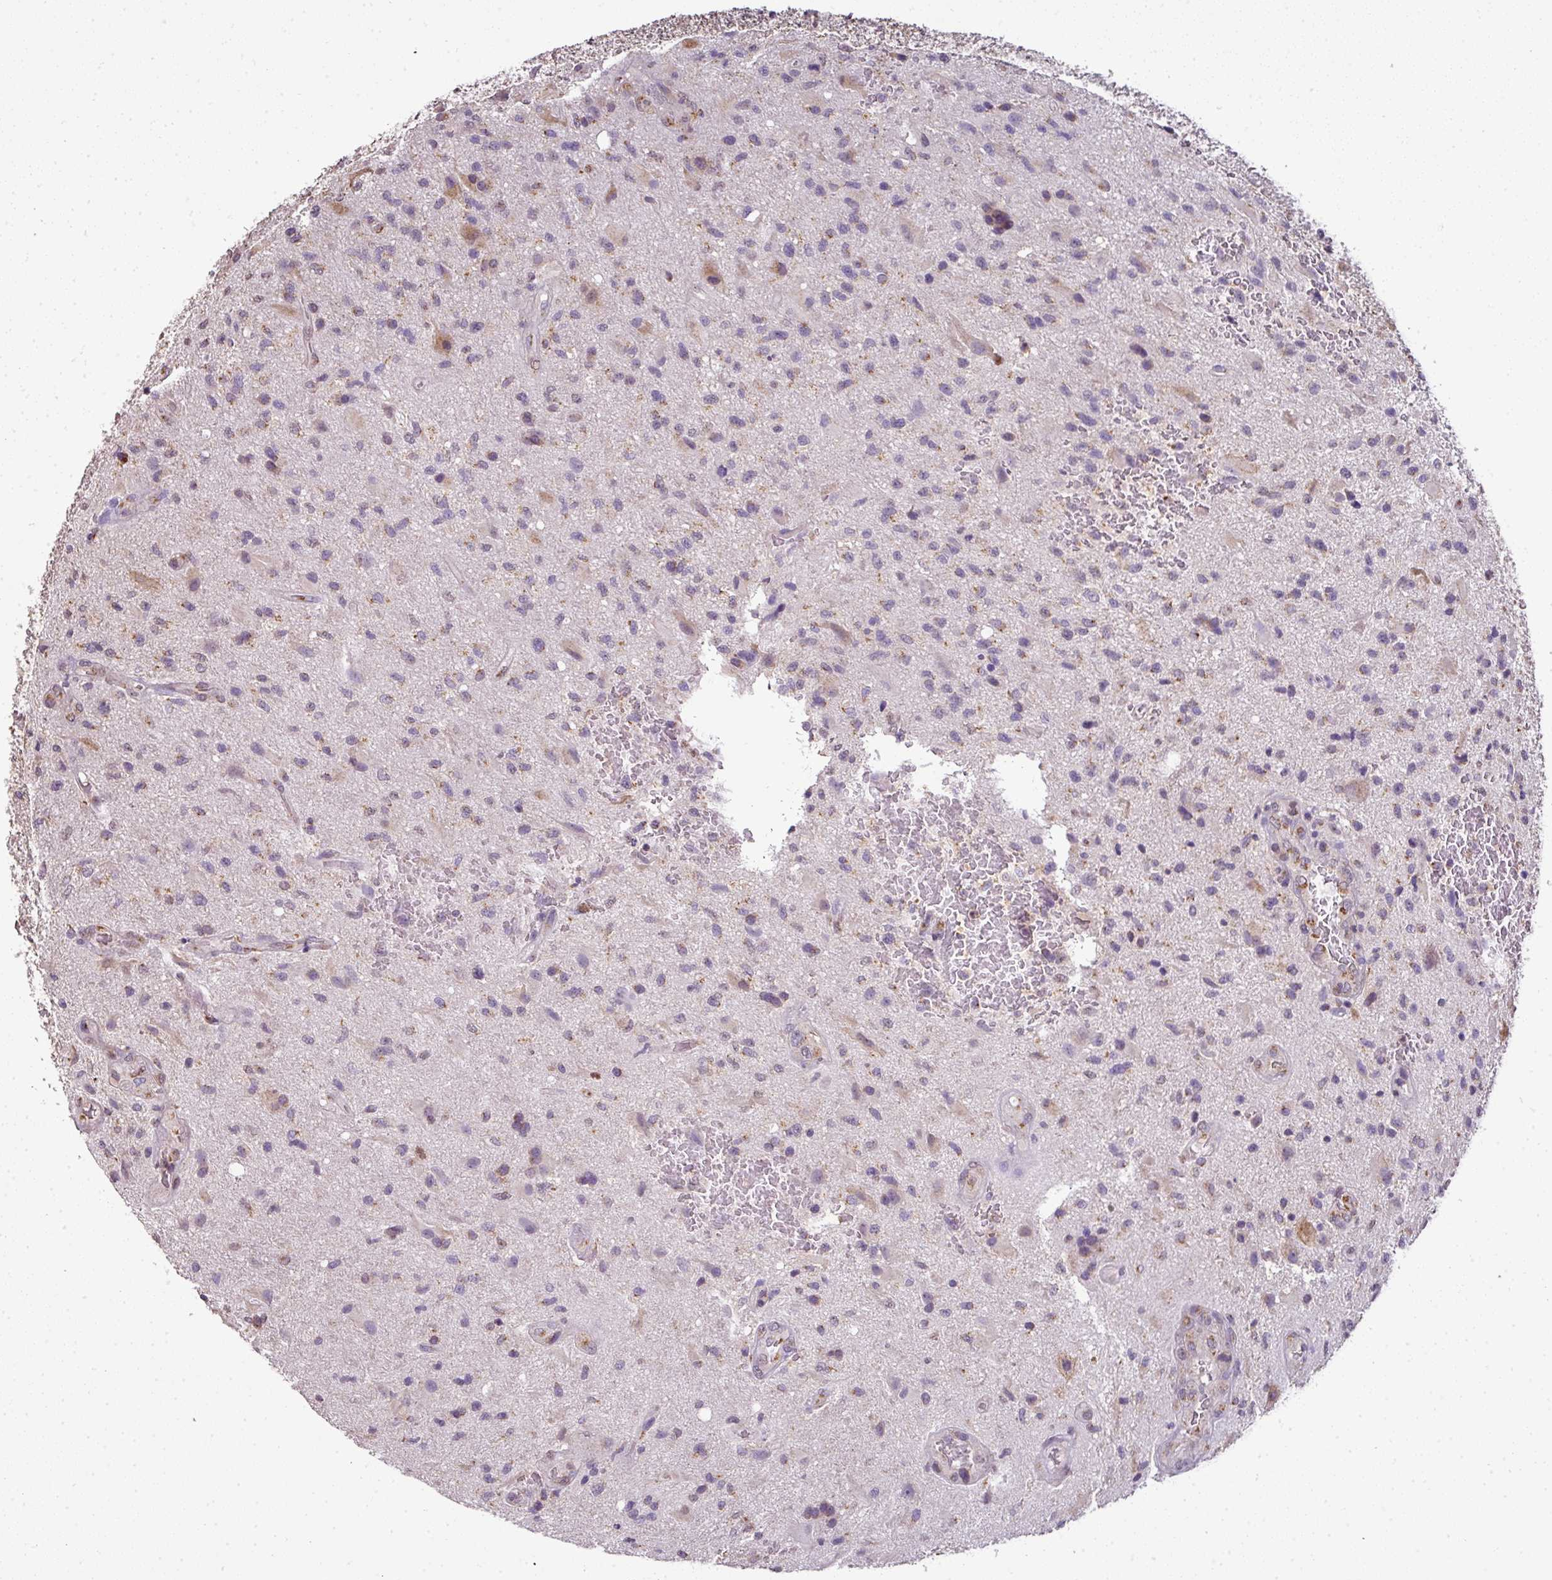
{"staining": {"intensity": "negative", "quantity": "none", "location": "none"}, "tissue": "glioma", "cell_type": "Tumor cells", "image_type": "cancer", "snomed": [{"axis": "morphology", "description": "Glioma, malignant, High grade"}, {"axis": "topography", "description": "Brain"}], "caption": "Tumor cells show no significant staining in malignant high-grade glioma.", "gene": "JPH2", "patient": {"sex": "male", "age": 67}}